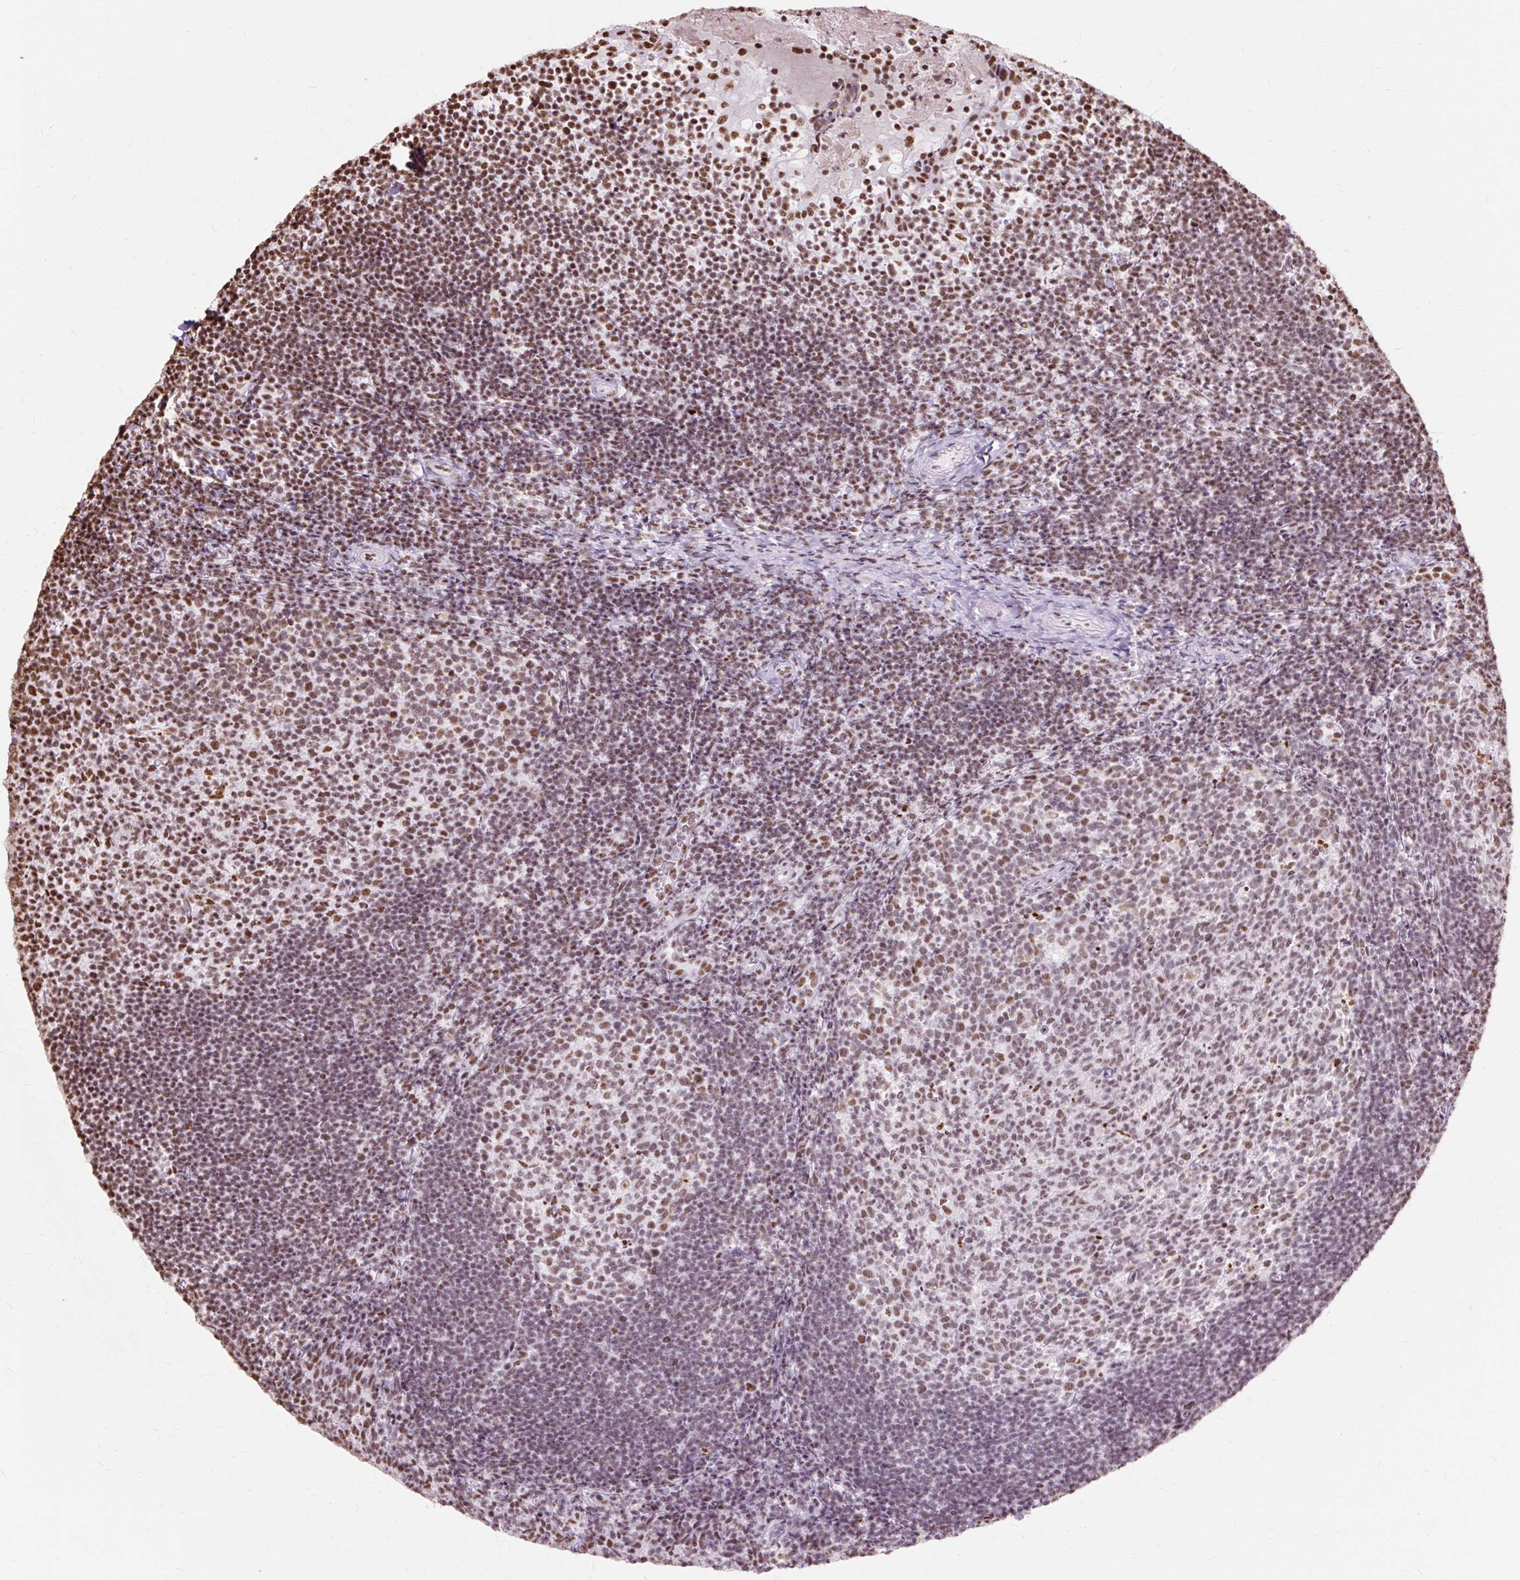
{"staining": {"intensity": "strong", "quantity": ">75%", "location": "nuclear"}, "tissue": "tonsil", "cell_type": "Germinal center cells", "image_type": "normal", "snomed": [{"axis": "morphology", "description": "Normal tissue, NOS"}, {"axis": "topography", "description": "Tonsil"}], "caption": "The immunohistochemical stain shows strong nuclear staining in germinal center cells of benign tonsil.", "gene": "XRCC6", "patient": {"sex": "female", "age": 10}}